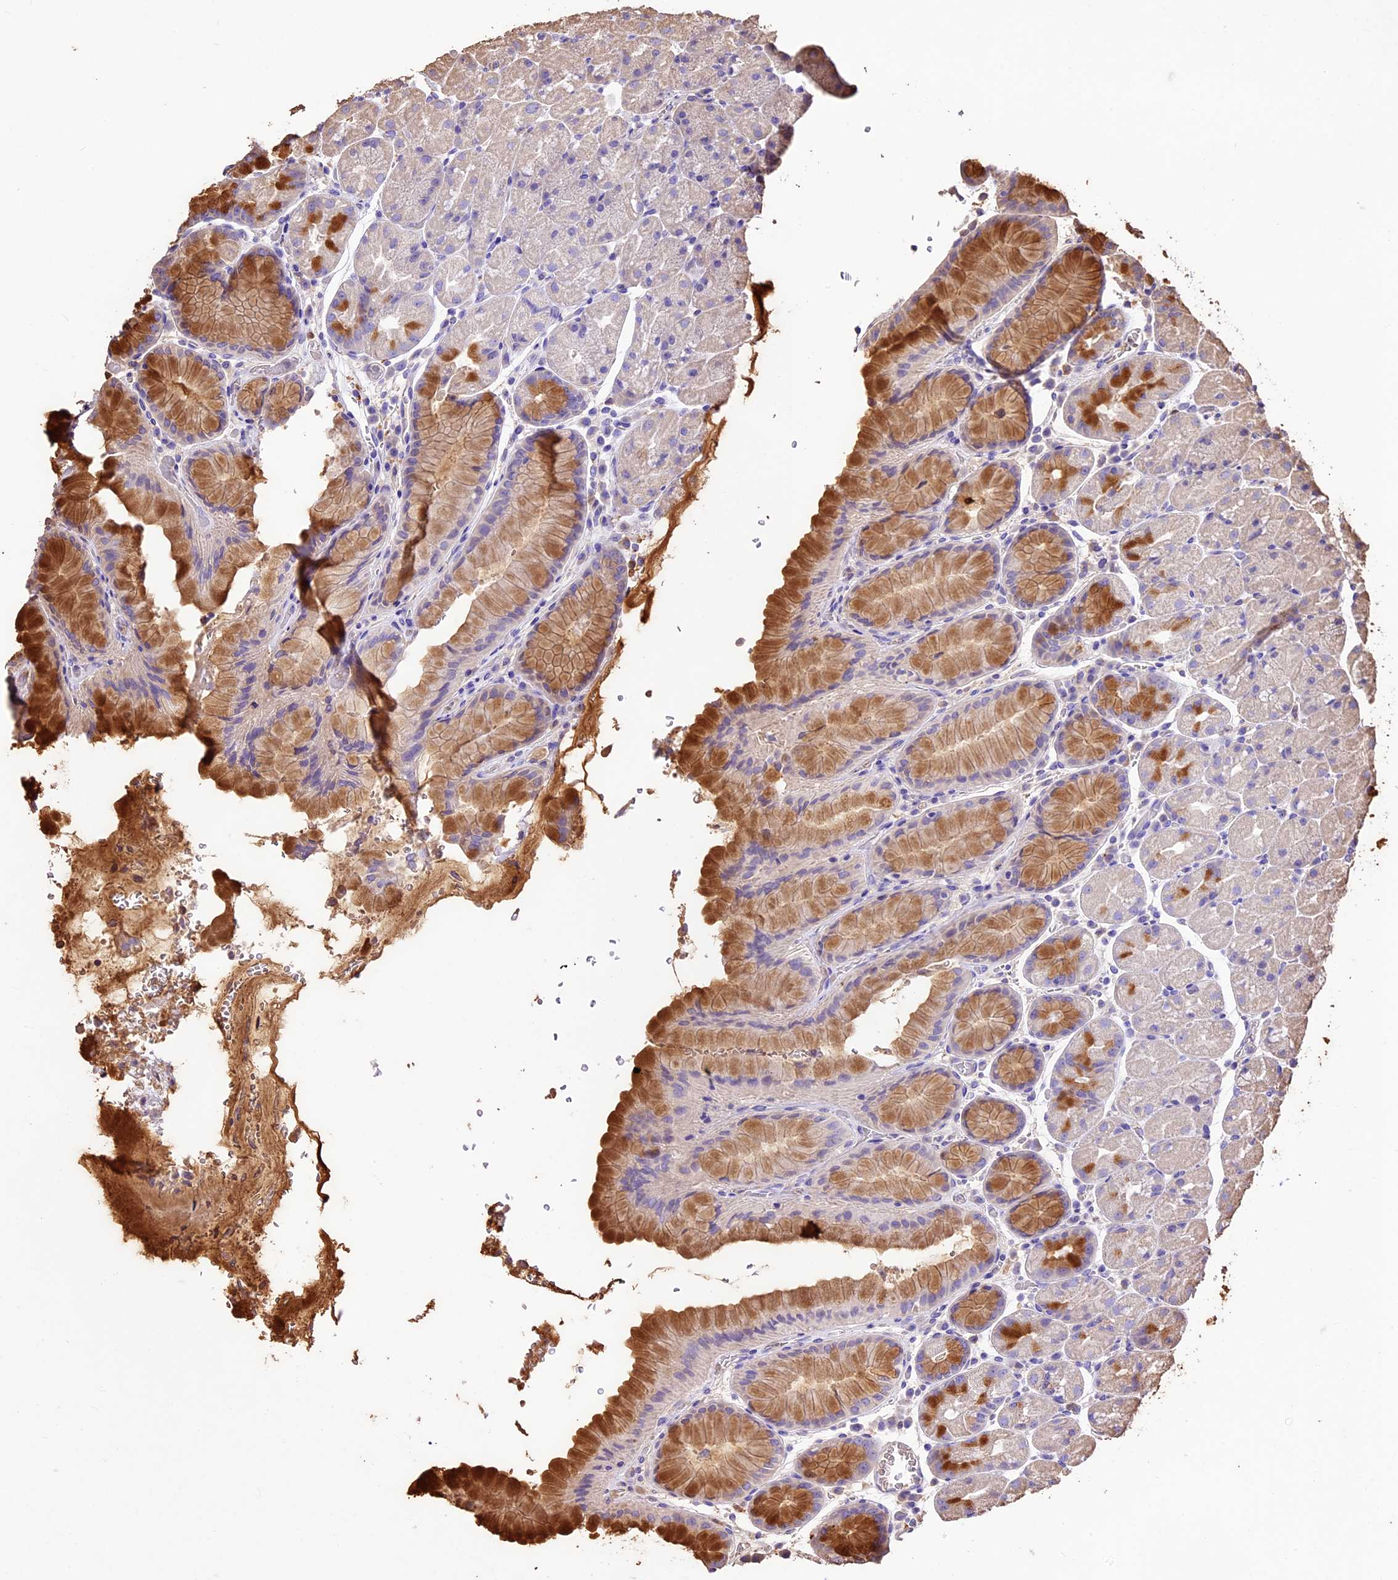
{"staining": {"intensity": "moderate", "quantity": "25%-75%", "location": "cytoplasmic/membranous"}, "tissue": "stomach", "cell_type": "Glandular cells", "image_type": "normal", "snomed": [{"axis": "morphology", "description": "Normal tissue, NOS"}, {"axis": "topography", "description": "Stomach, upper"}, {"axis": "topography", "description": "Stomach, lower"}], "caption": "Stomach was stained to show a protein in brown. There is medium levels of moderate cytoplasmic/membranous staining in about 25%-75% of glandular cells. Nuclei are stained in blue.", "gene": "CRLF1", "patient": {"sex": "male", "age": 67}}